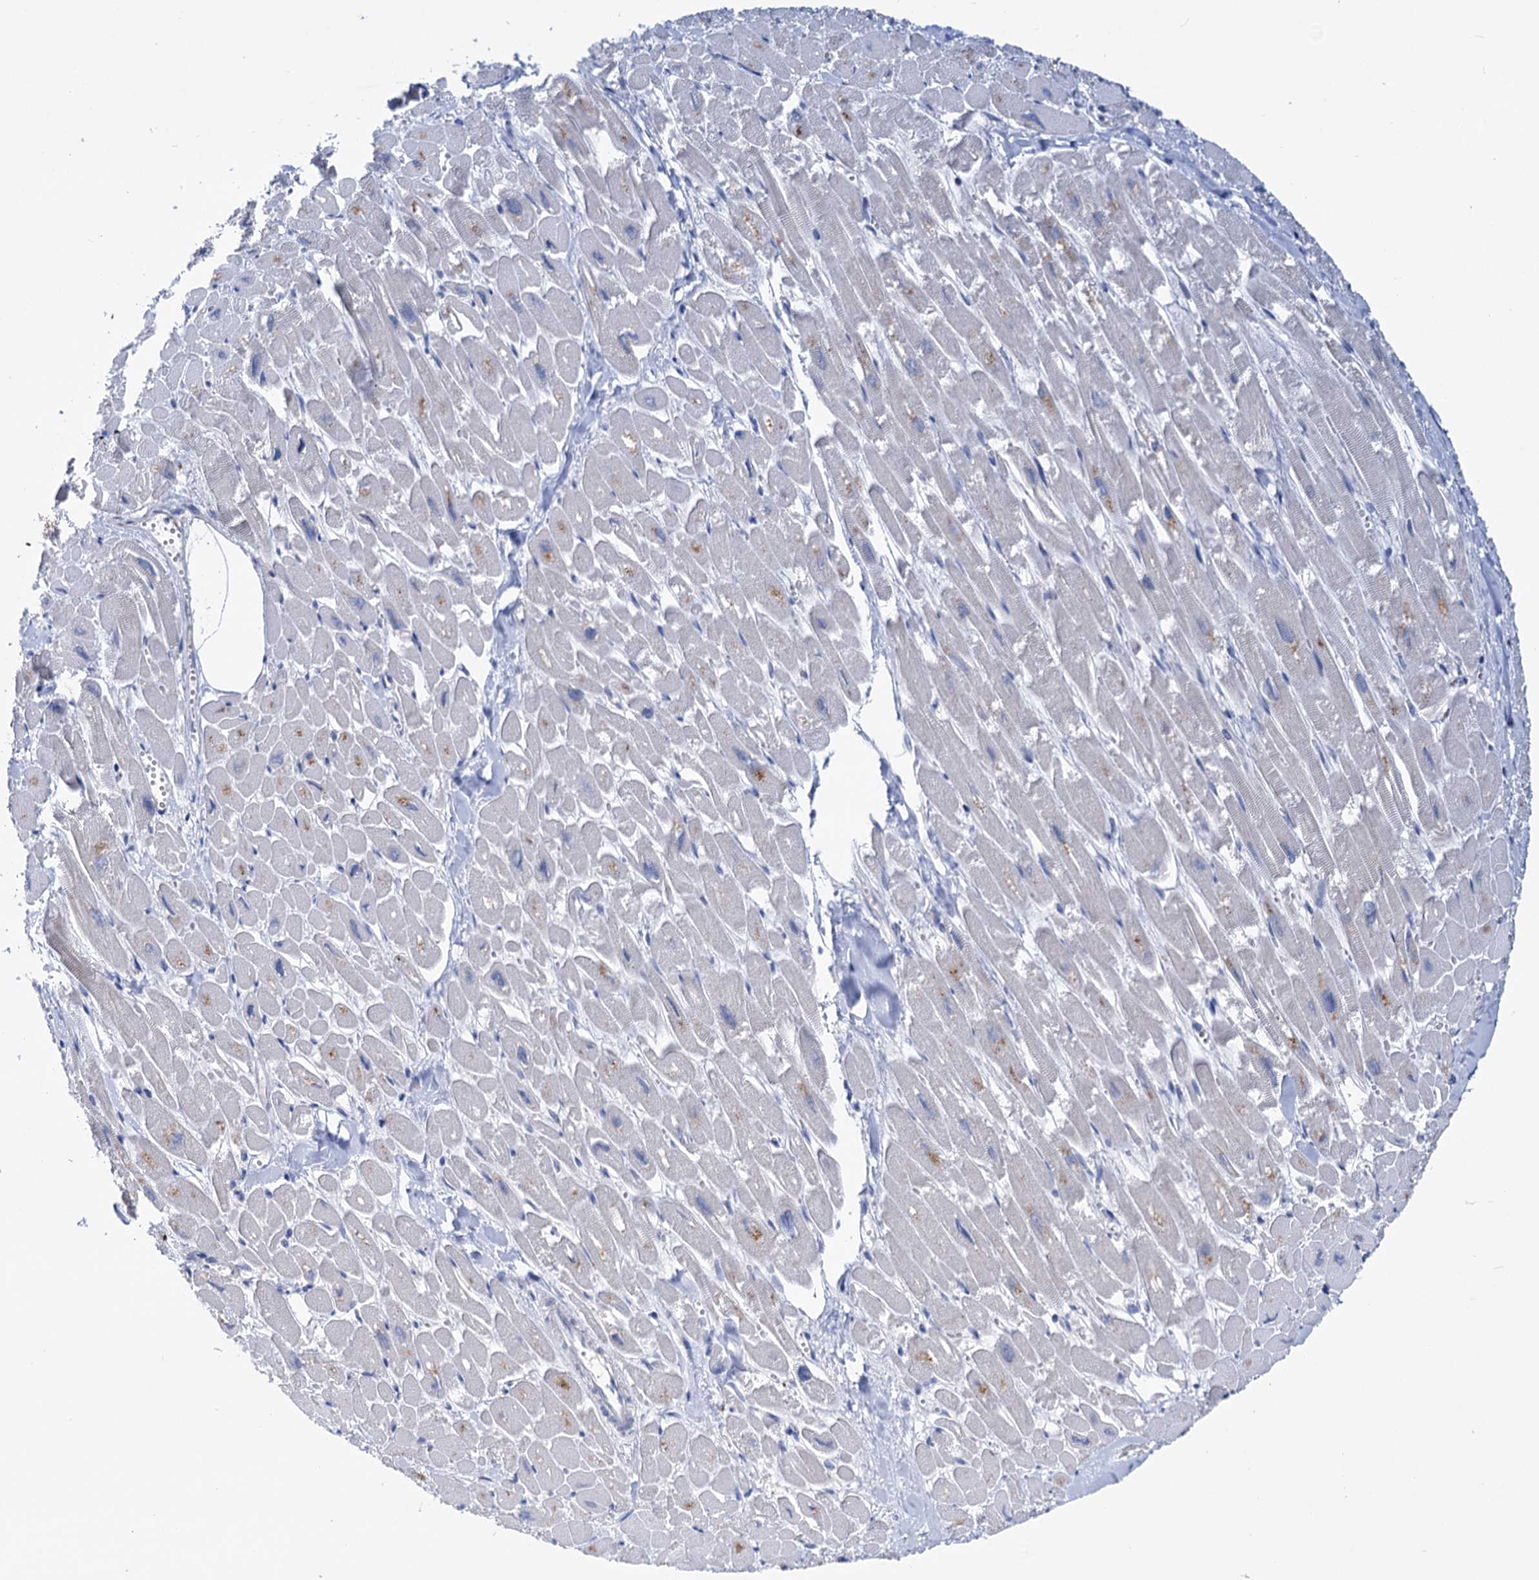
{"staining": {"intensity": "weak", "quantity": "<25%", "location": "cytoplasmic/membranous"}, "tissue": "heart muscle", "cell_type": "Cardiomyocytes", "image_type": "normal", "snomed": [{"axis": "morphology", "description": "Normal tissue, NOS"}, {"axis": "topography", "description": "Heart"}], "caption": "An immunohistochemistry photomicrograph of normal heart muscle is shown. There is no staining in cardiomyocytes of heart muscle.", "gene": "ZNRD2", "patient": {"sex": "male", "age": 54}}